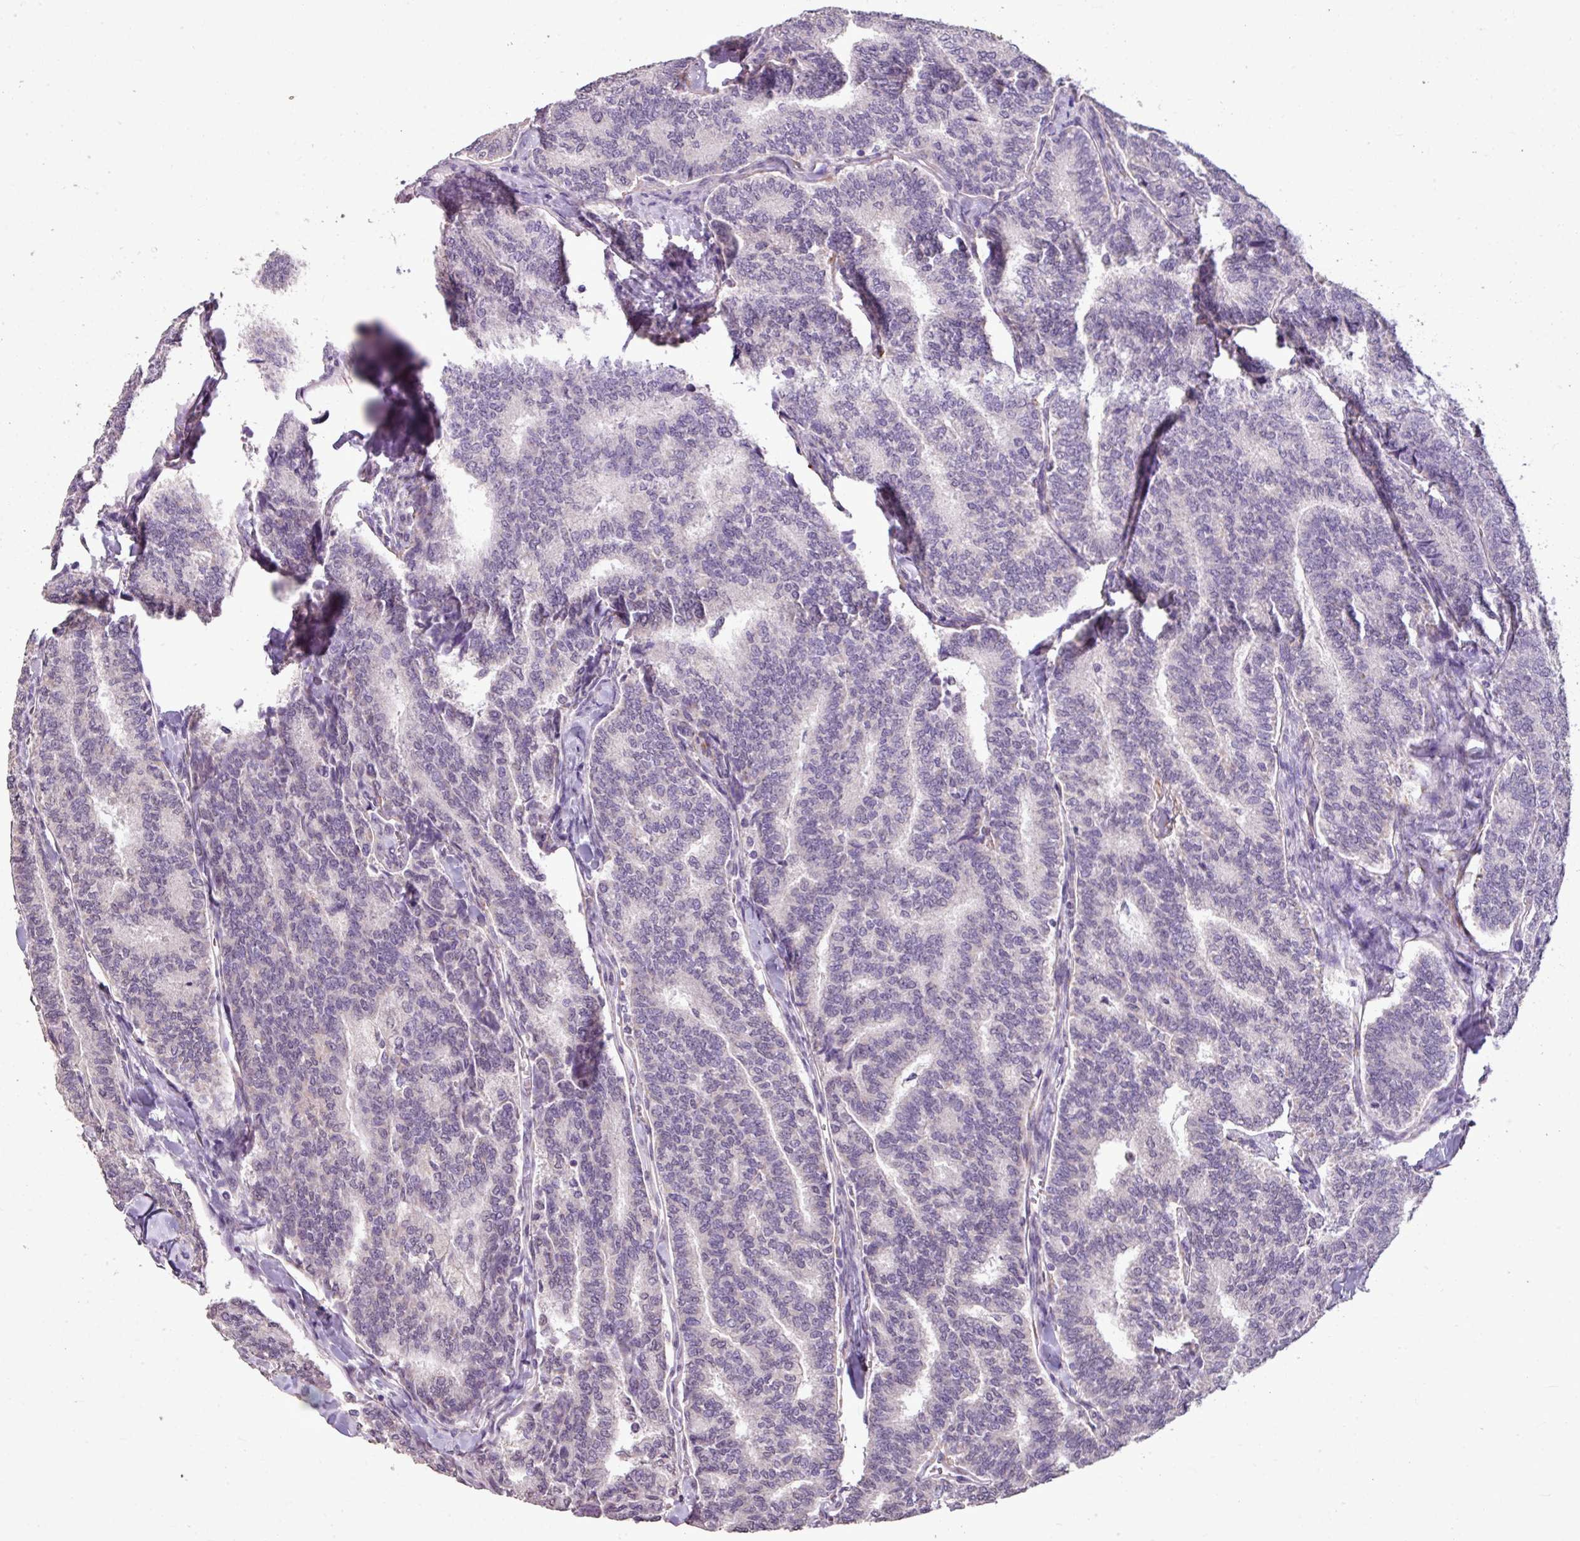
{"staining": {"intensity": "negative", "quantity": "none", "location": "none"}, "tissue": "thyroid cancer", "cell_type": "Tumor cells", "image_type": "cancer", "snomed": [{"axis": "morphology", "description": "Papillary adenocarcinoma, NOS"}, {"axis": "topography", "description": "Thyroid gland"}], "caption": "A high-resolution histopathology image shows immunohistochemistry staining of thyroid cancer (papillary adenocarcinoma), which shows no significant positivity in tumor cells.", "gene": "ALDH2", "patient": {"sex": "female", "age": 35}}